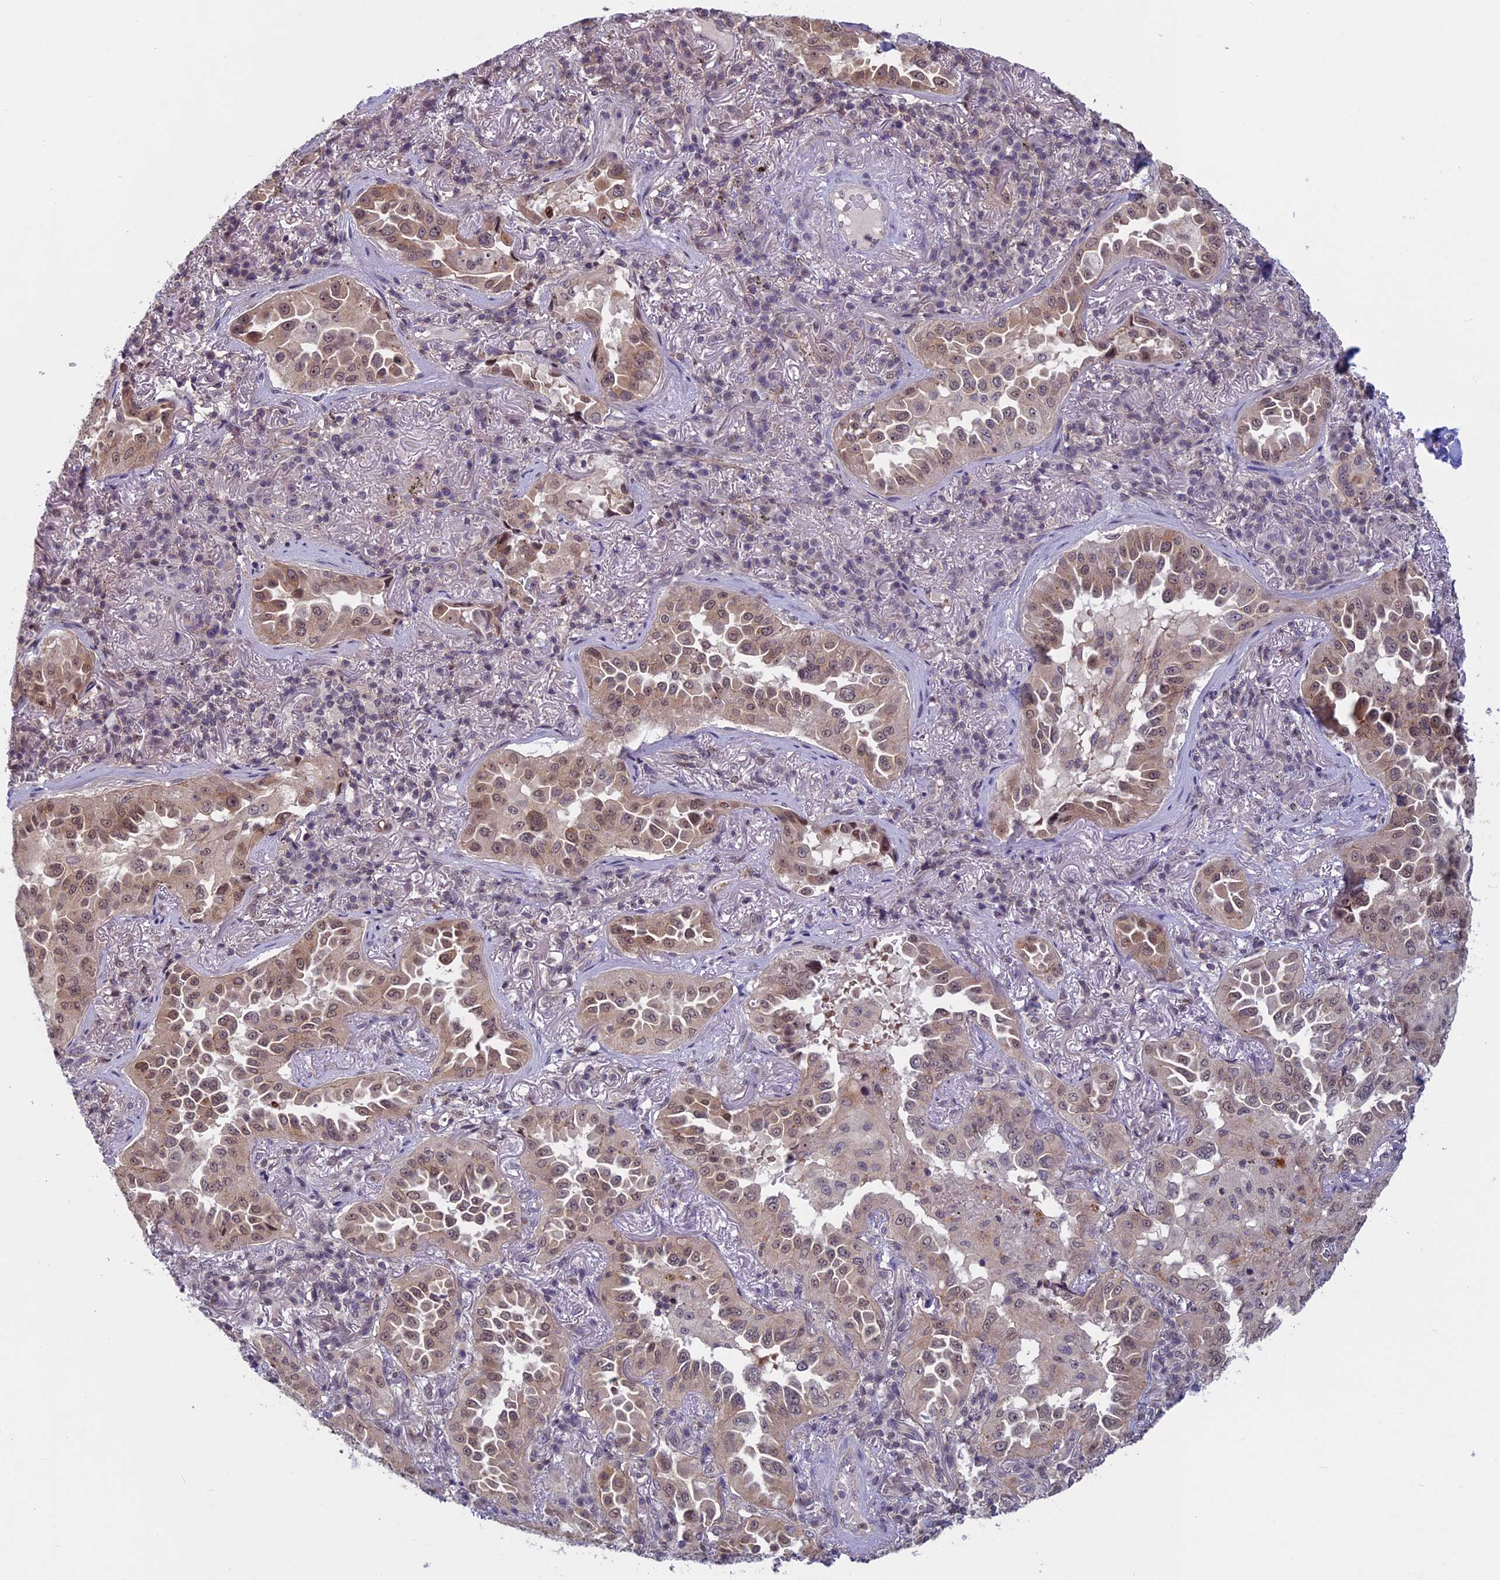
{"staining": {"intensity": "moderate", "quantity": ">75%", "location": "nuclear"}, "tissue": "lung cancer", "cell_type": "Tumor cells", "image_type": "cancer", "snomed": [{"axis": "morphology", "description": "Adenocarcinoma, NOS"}, {"axis": "topography", "description": "Lung"}], "caption": "The histopathology image reveals staining of lung cancer, revealing moderate nuclear protein positivity (brown color) within tumor cells.", "gene": "SPIRE1", "patient": {"sex": "female", "age": 69}}